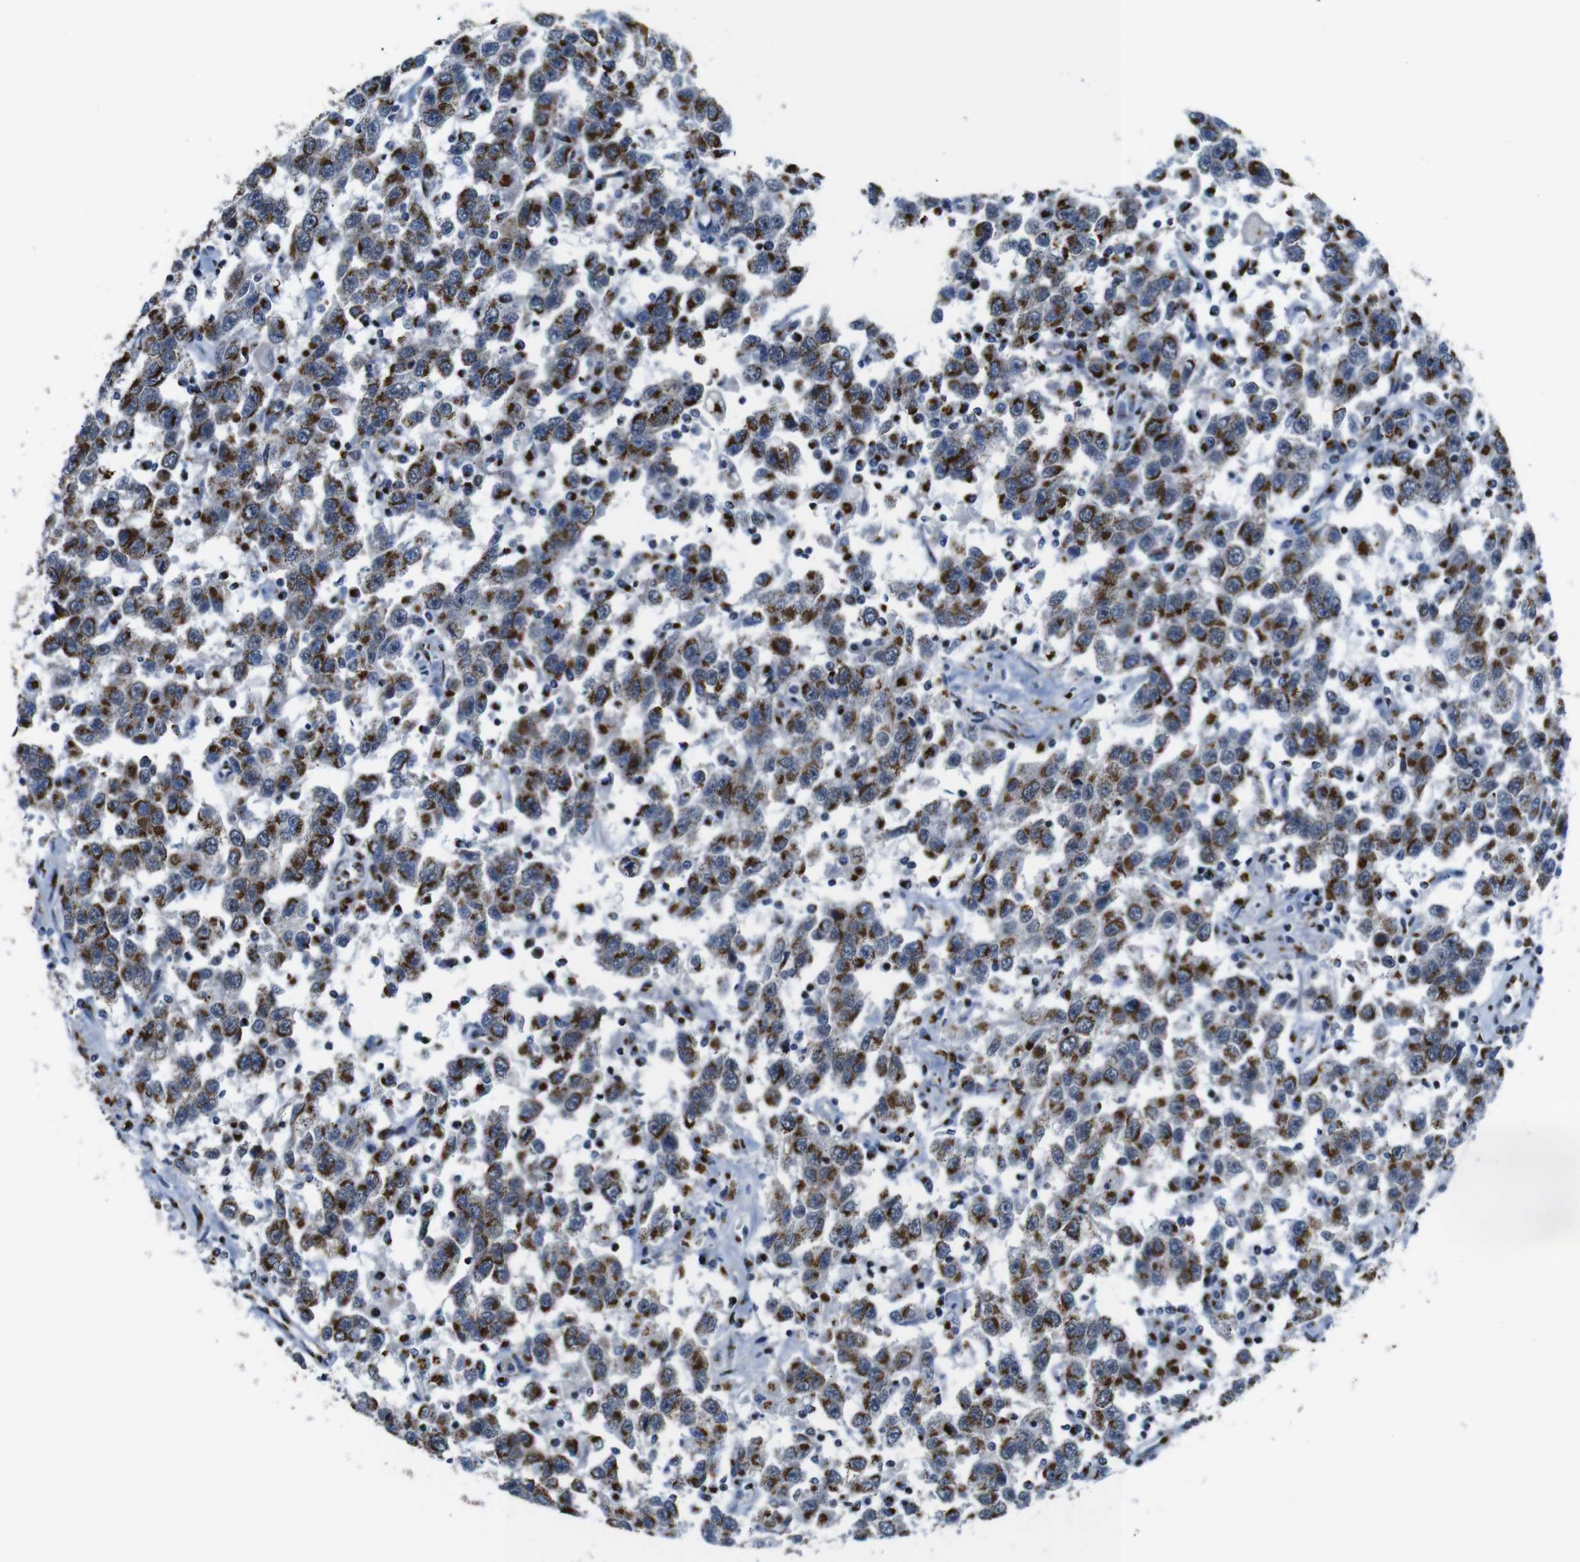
{"staining": {"intensity": "moderate", "quantity": ">75%", "location": "cytoplasmic/membranous"}, "tissue": "testis cancer", "cell_type": "Tumor cells", "image_type": "cancer", "snomed": [{"axis": "morphology", "description": "Seminoma, NOS"}, {"axis": "topography", "description": "Testis"}], "caption": "Immunohistochemical staining of human testis seminoma demonstrates moderate cytoplasmic/membranous protein expression in about >75% of tumor cells.", "gene": "TGOLN2", "patient": {"sex": "male", "age": 41}}